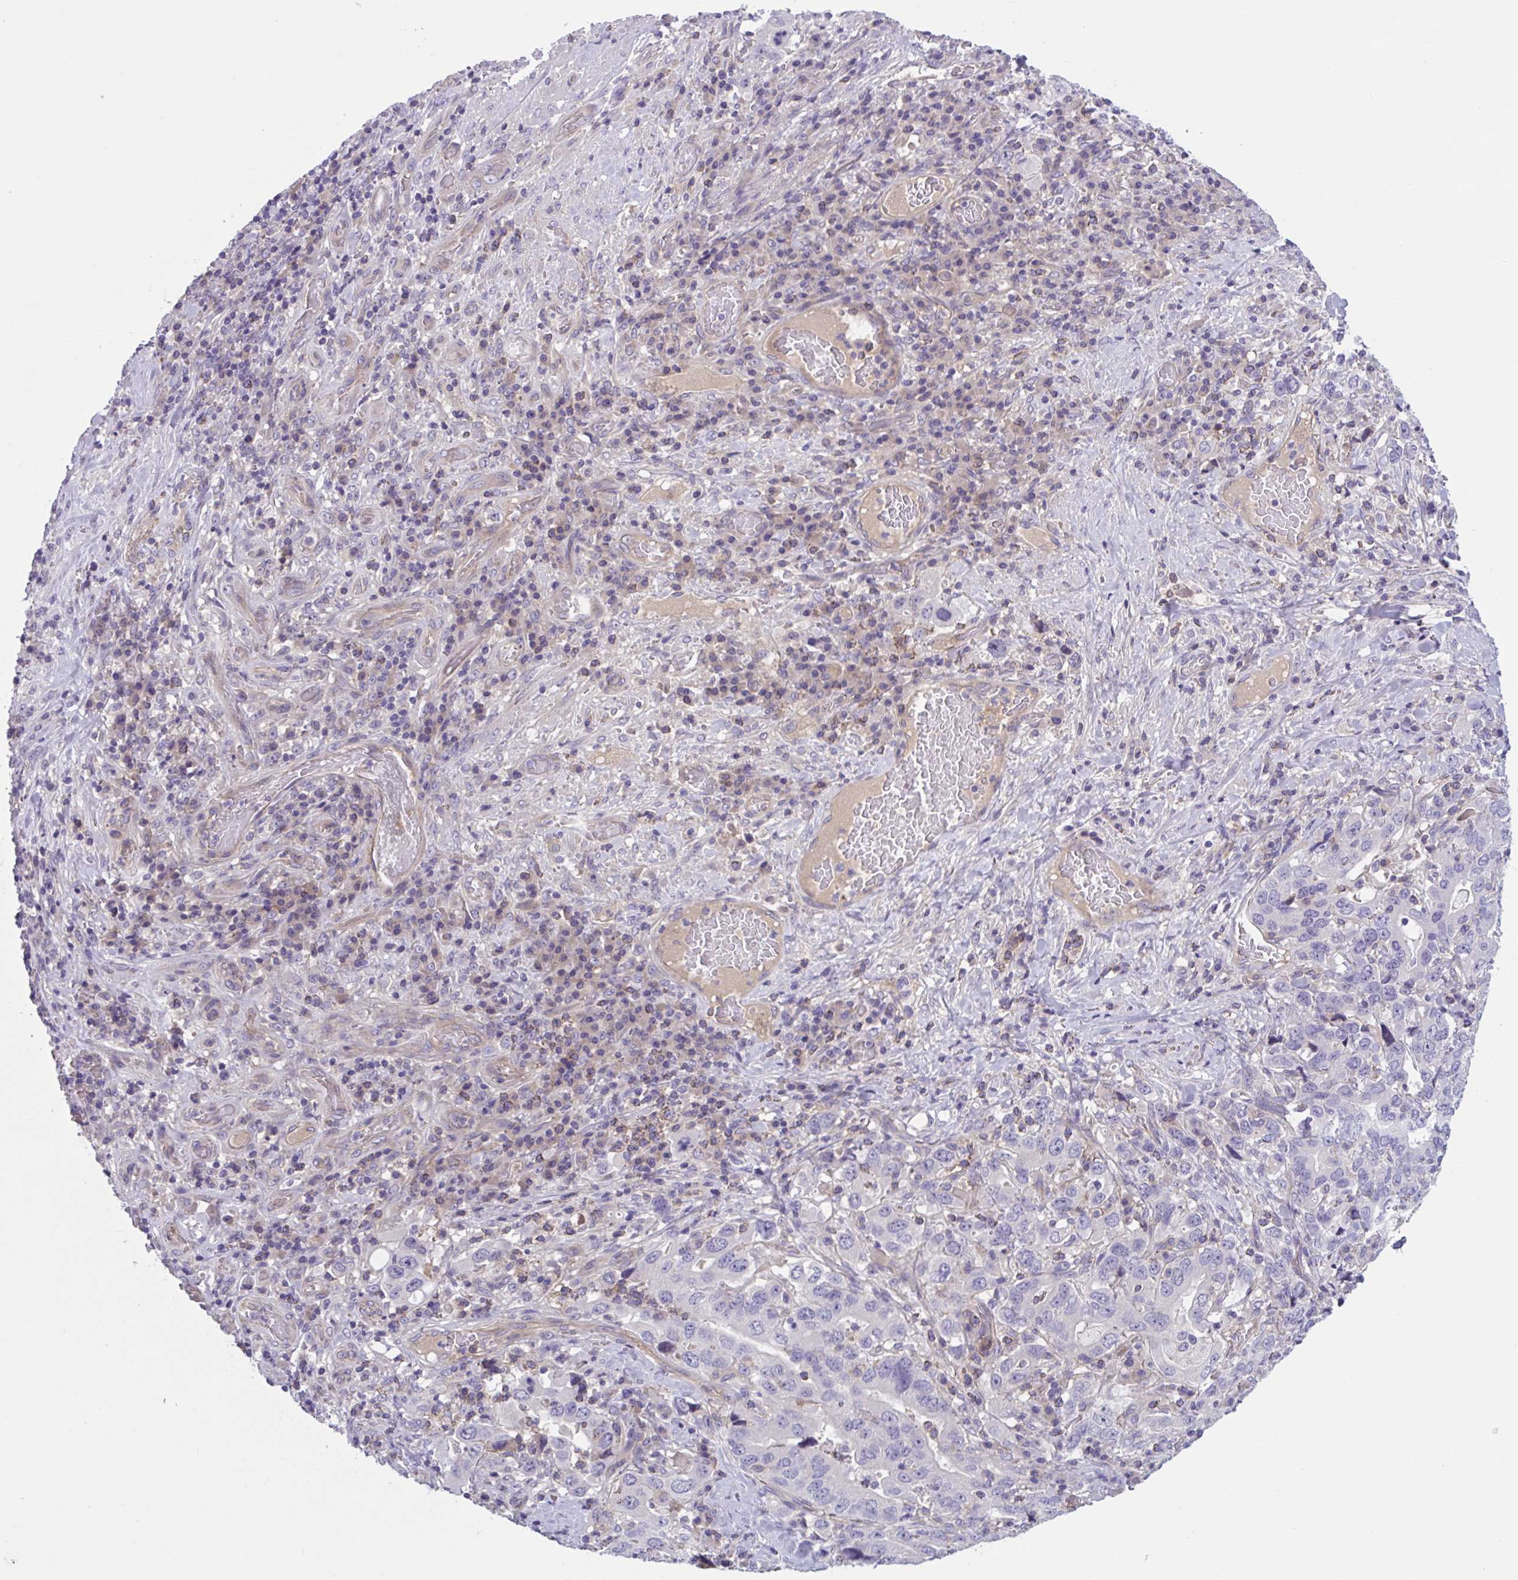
{"staining": {"intensity": "negative", "quantity": "none", "location": "none"}, "tissue": "stomach cancer", "cell_type": "Tumor cells", "image_type": "cancer", "snomed": [{"axis": "morphology", "description": "Adenocarcinoma, NOS"}, {"axis": "topography", "description": "Stomach, upper"}, {"axis": "topography", "description": "Stomach"}], "caption": "Immunohistochemistry (IHC) of human stomach adenocarcinoma demonstrates no expression in tumor cells. (DAB IHC, high magnification).", "gene": "TTC7B", "patient": {"sex": "male", "age": 62}}